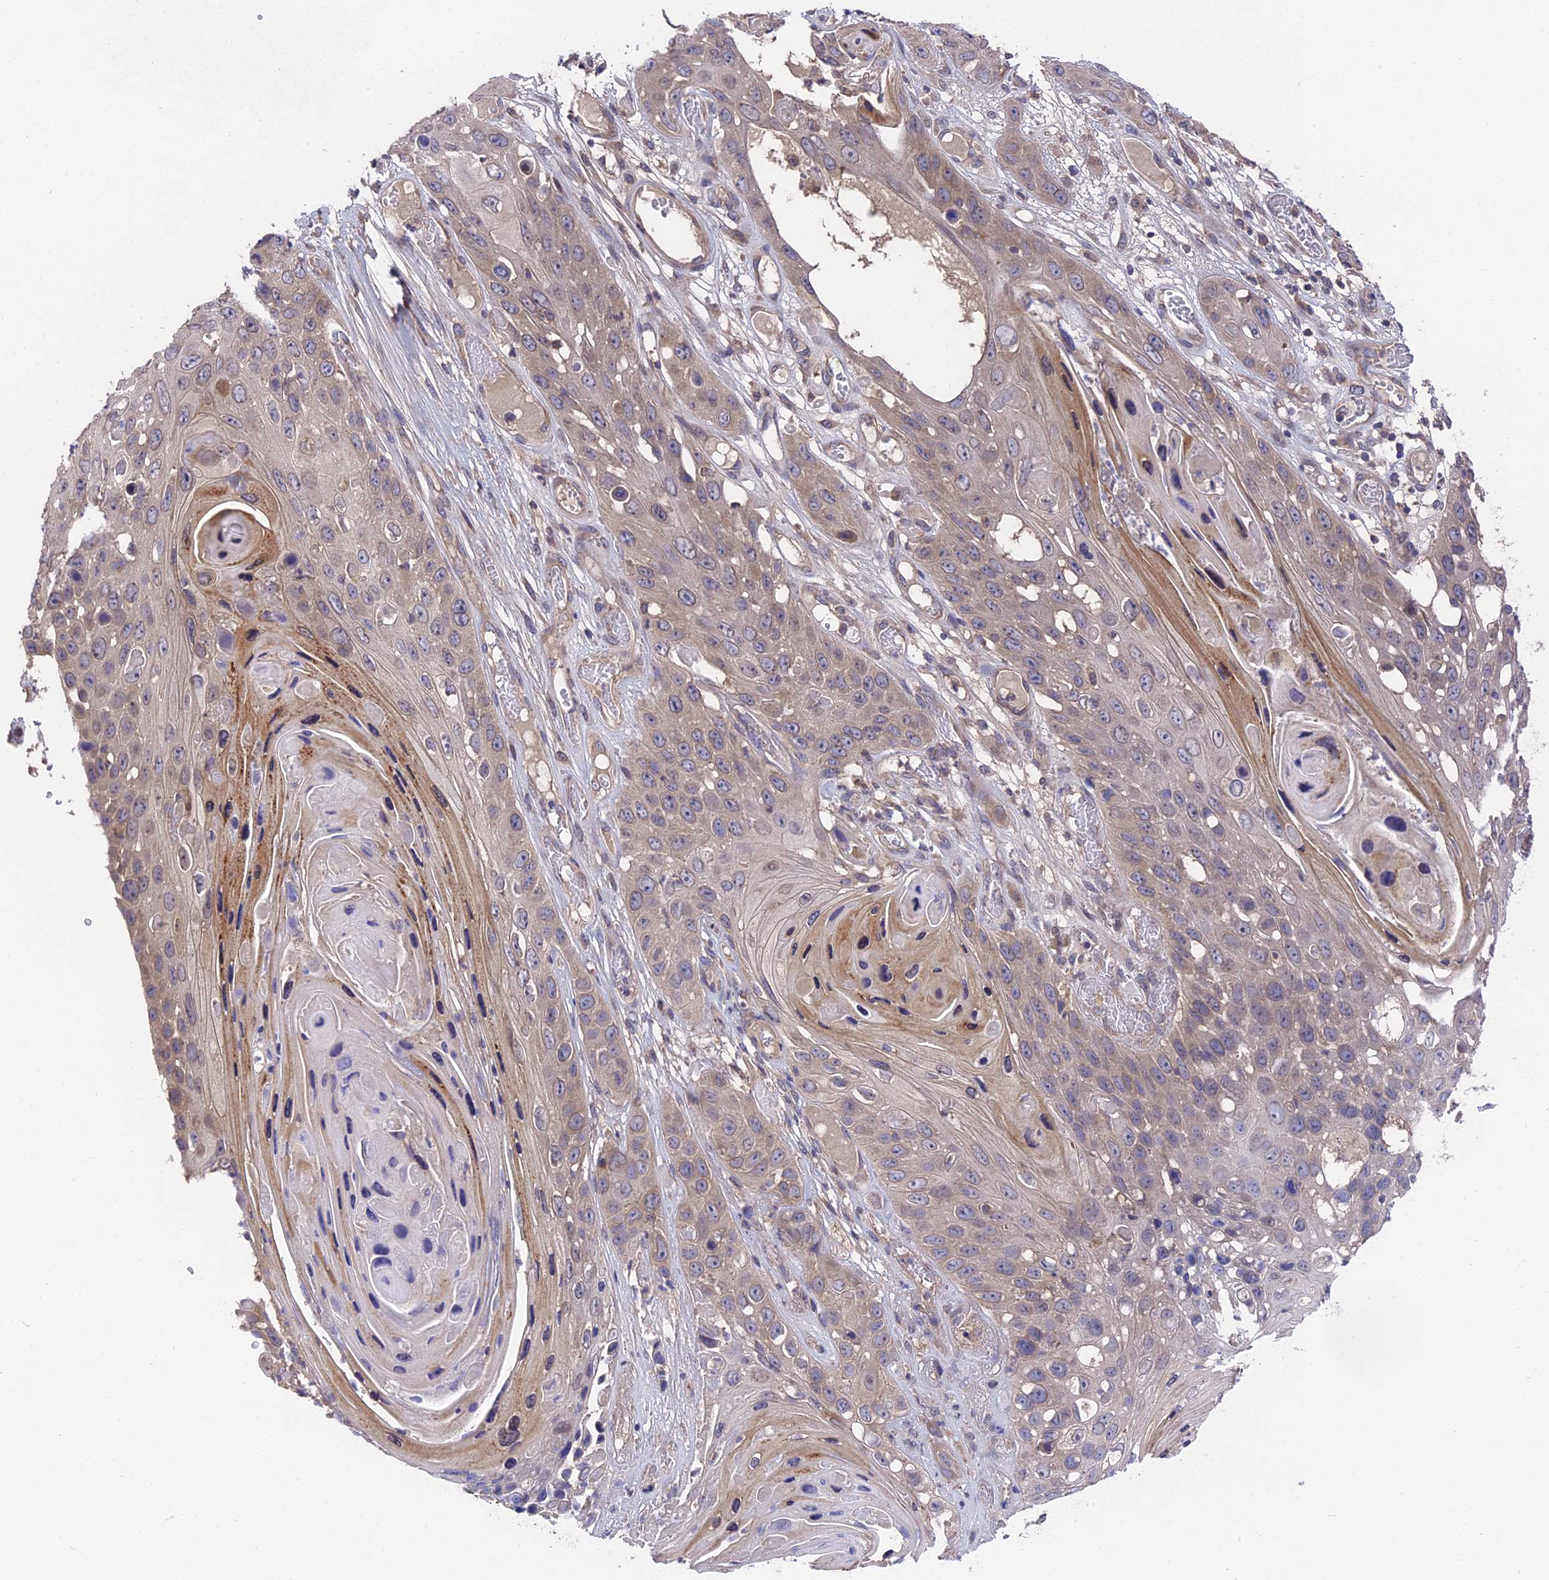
{"staining": {"intensity": "weak", "quantity": "25%-75%", "location": "cytoplasmic/membranous"}, "tissue": "skin cancer", "cell_type": "Tumor cells", "image_type": "cancer", "snomed": [{"axis": "morphology", "description": "Squamous cell carcinoma, NOS"}, {"axis": "topography", "description": "Skin"}], "caption": "Protein staining of squamous cell carcinoma (skin) tissue reveals weak cytoplasmic/membranous staining in approximately 25%-75% of tumor cells.", "gene": "ZCCHC2", "patient": {"sex": "male", "age": 55}}